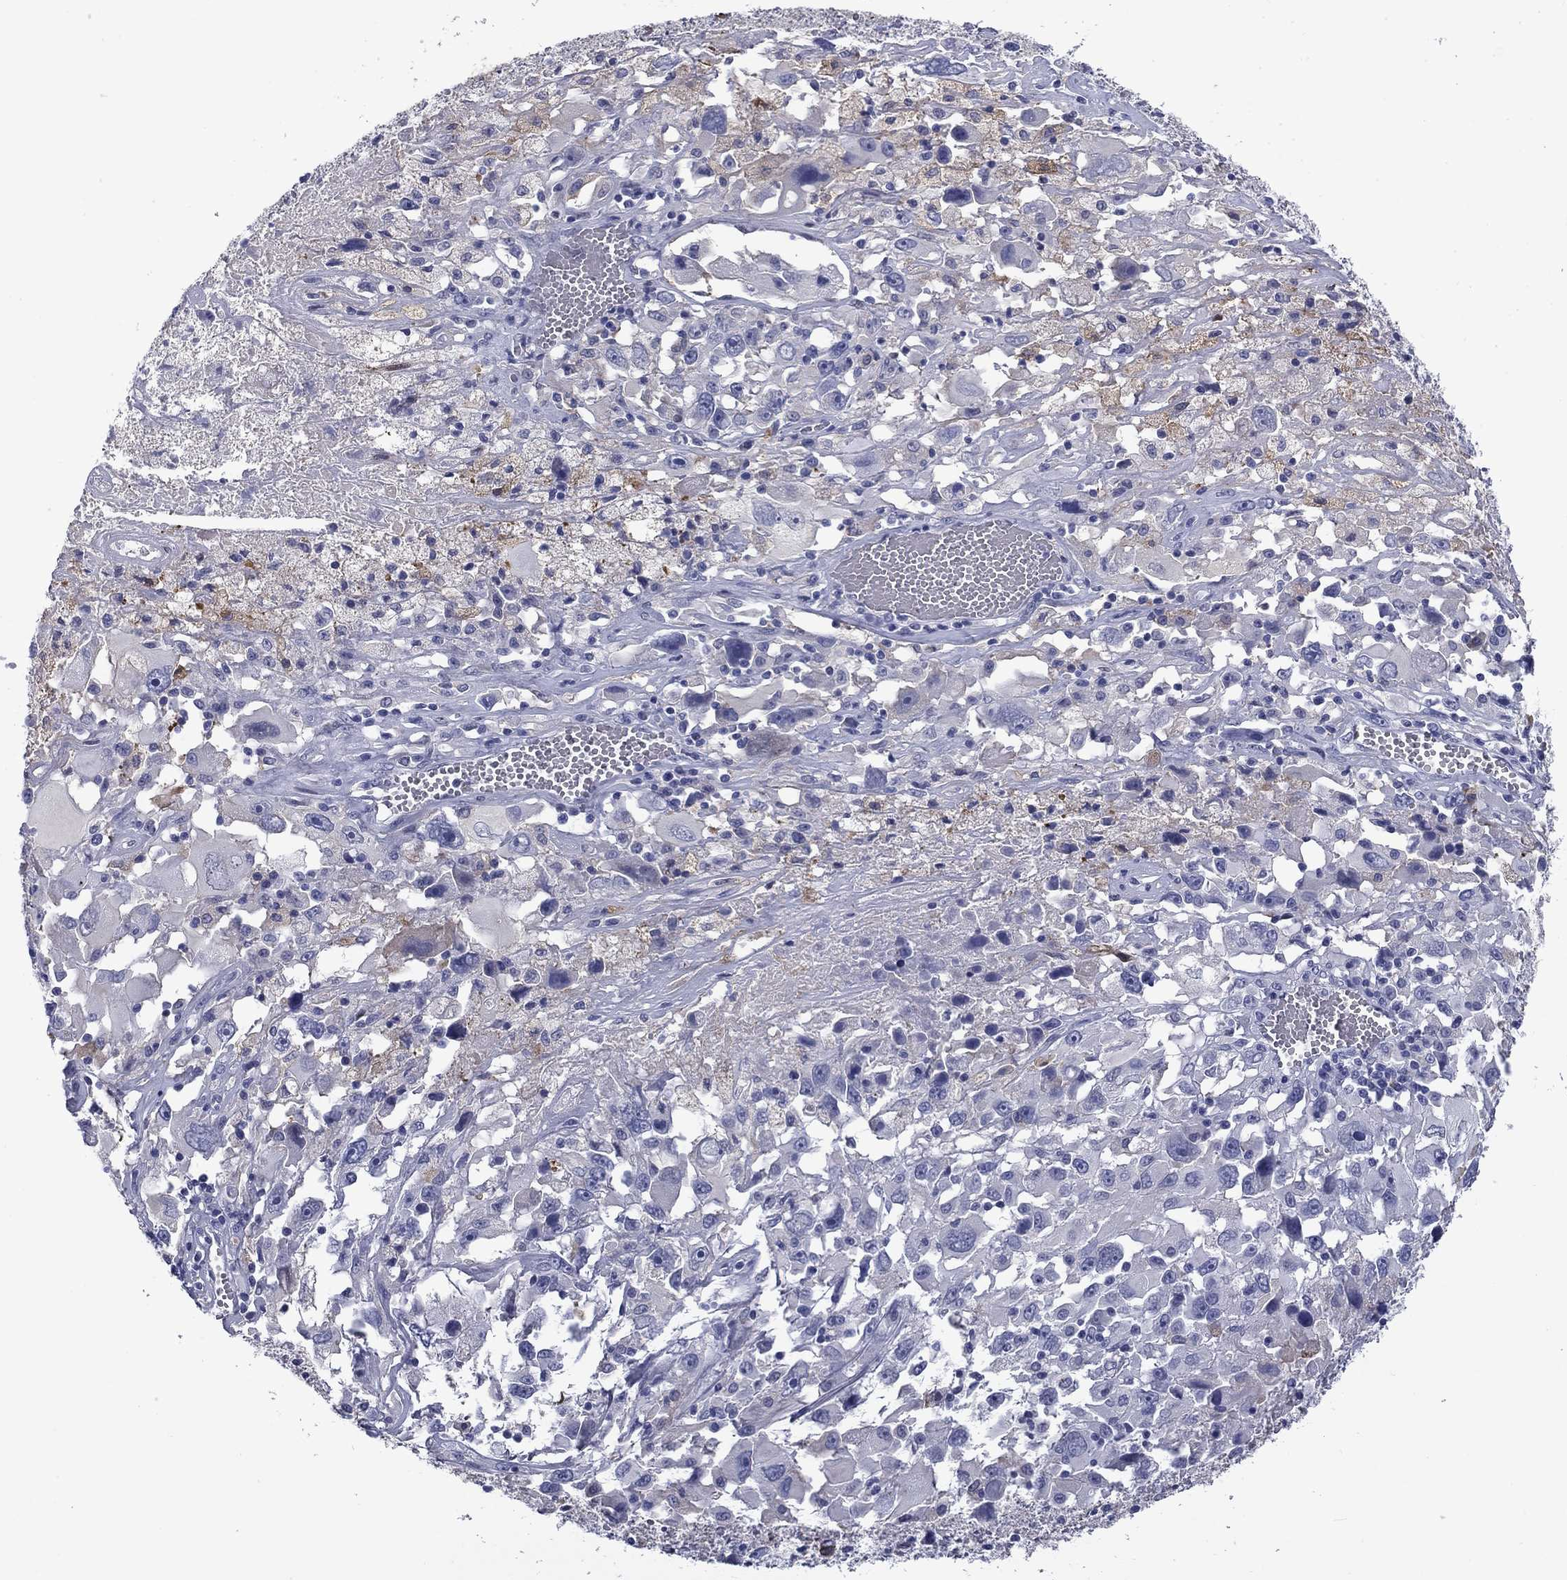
{"staining": {"intensity": "negative", "quantity": "none", "location": "none"}, "tissue": "melanoma", "cell_type": "Tumor cells", "image_type": "cancer", "snomed": [{"axis": "morphology", "description": "Malignant melanoma, Metastatic site"}, {"axis": "topography", "description": "Soft tissue"}], "caption": "A high-resolution photomicrograph shows immunohistochemistry (IHC) staining of melanoma, which reveals no significant expression in tumor cells.", "gene": "BCL2L14", "patient": {"sex": "male", "age": 50}}